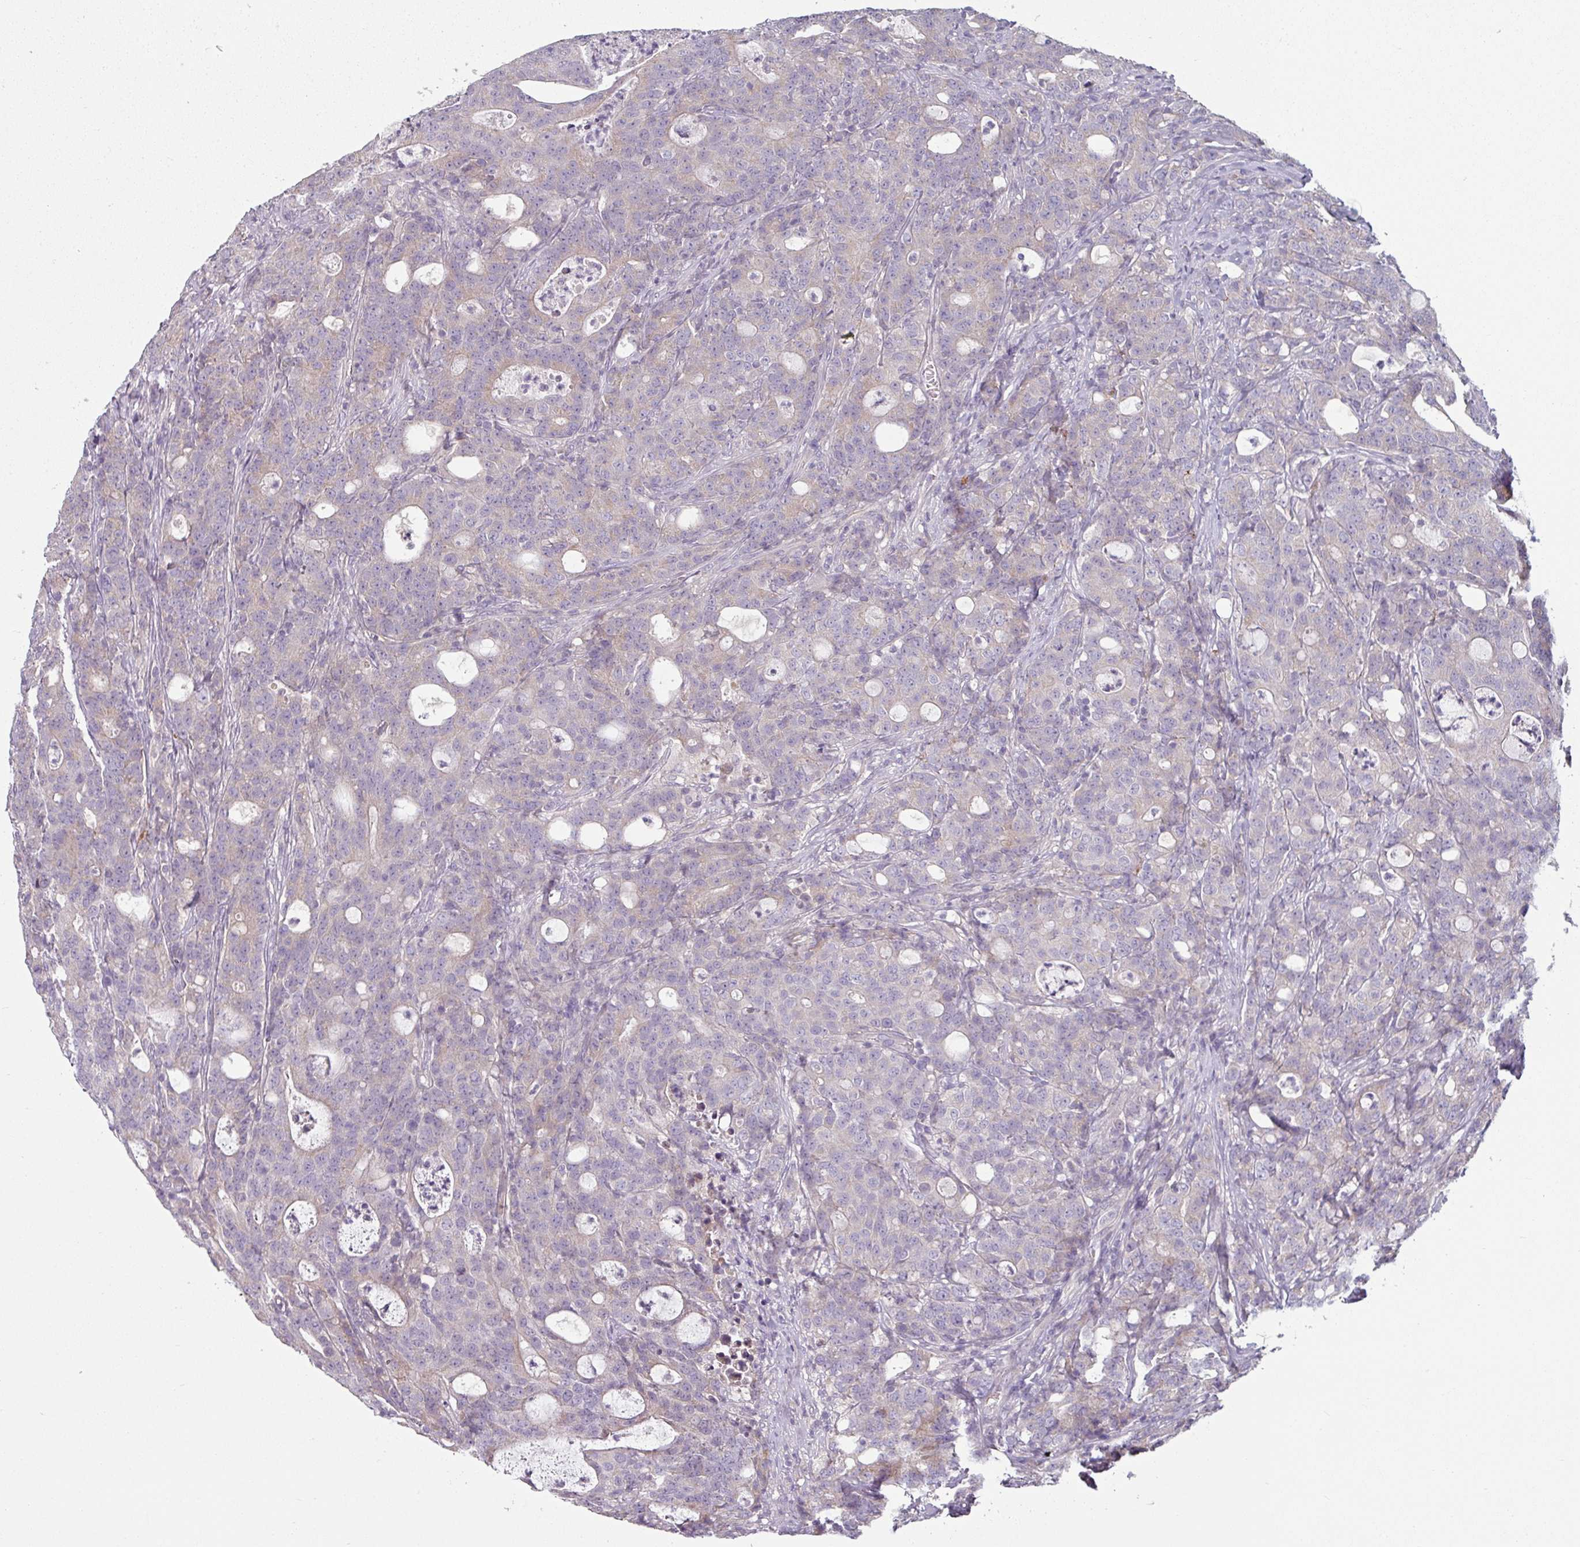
{"staining": {"intensity": "negative", "quantity": "none", "location": "none"}, "tissue": "colorectal cancer", "cell_type": "Tumor cells", "image_type": "cancer", "snomed": [{"axis": "morphology", "description": "Adenocarcinoma, NOS"}, {"axis": "topography", "description": "Colon"}], "caption": "IHC photomicrograph of neoplastic tissue: human colorectal cancer (adenocarcinoma) stained with DAB reveals no significant protein expression in tumor cells.", "gene": "MTMR14", "patient": {"sex": "male", "age": 83}}